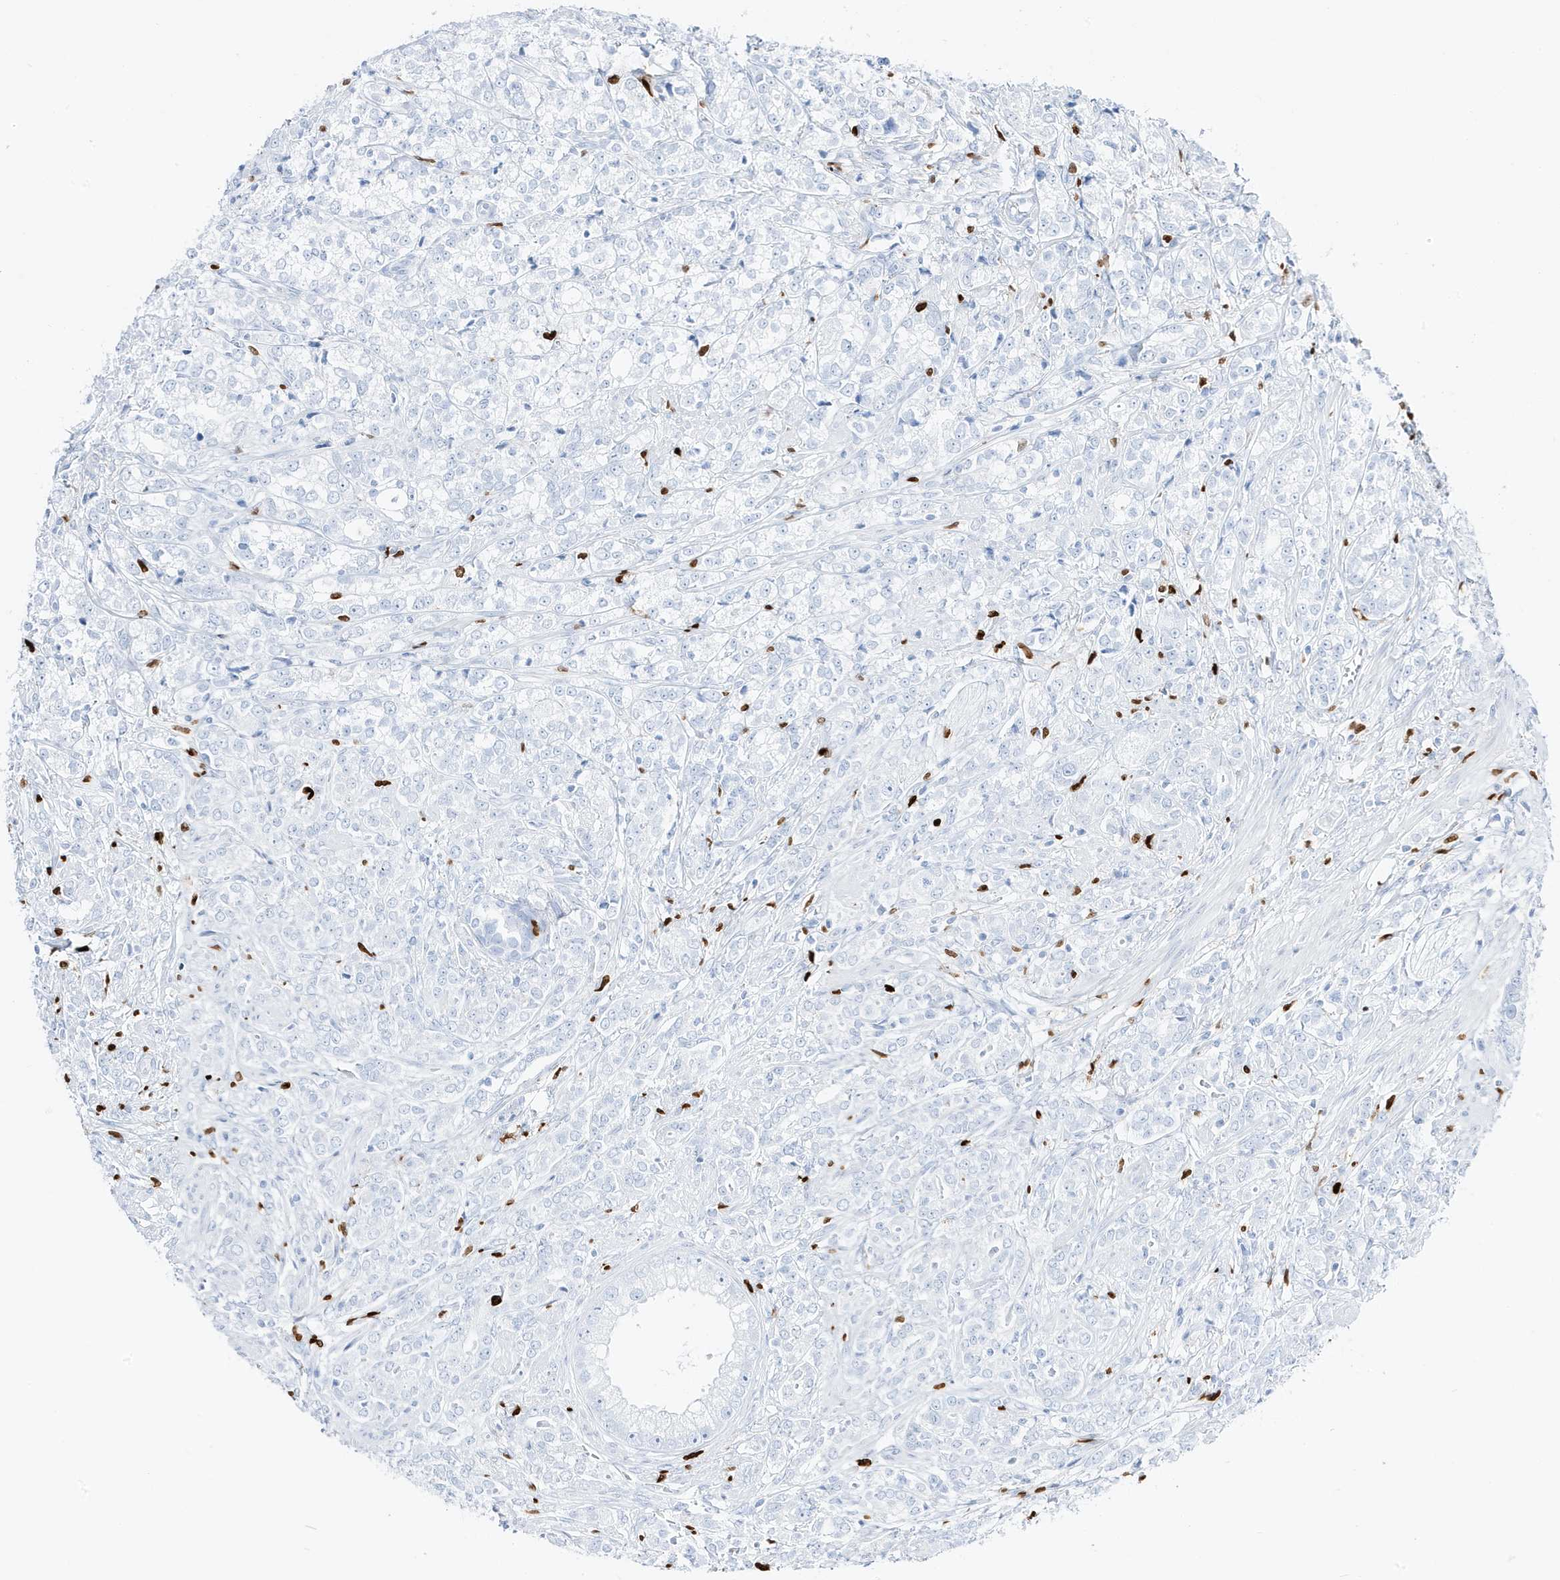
{"staining": {"intensity": "negative", "quantity": "none", "location": "none"}, "tissue": "prostate cancer", "cell_type": "Tumor cells", "image_type": "cancer", "snomed": [{"axis": "morphology", "description": "Adenocarcinoma, High grade"}, {"axis": "topography", "description": "Prostate"}], "caption": "IHC of human prostate high-grade adenocarcinoma reveals no staining in tumor cells.", "gene": "MNDA", "patient": {"sex": "male", "age": 69}}